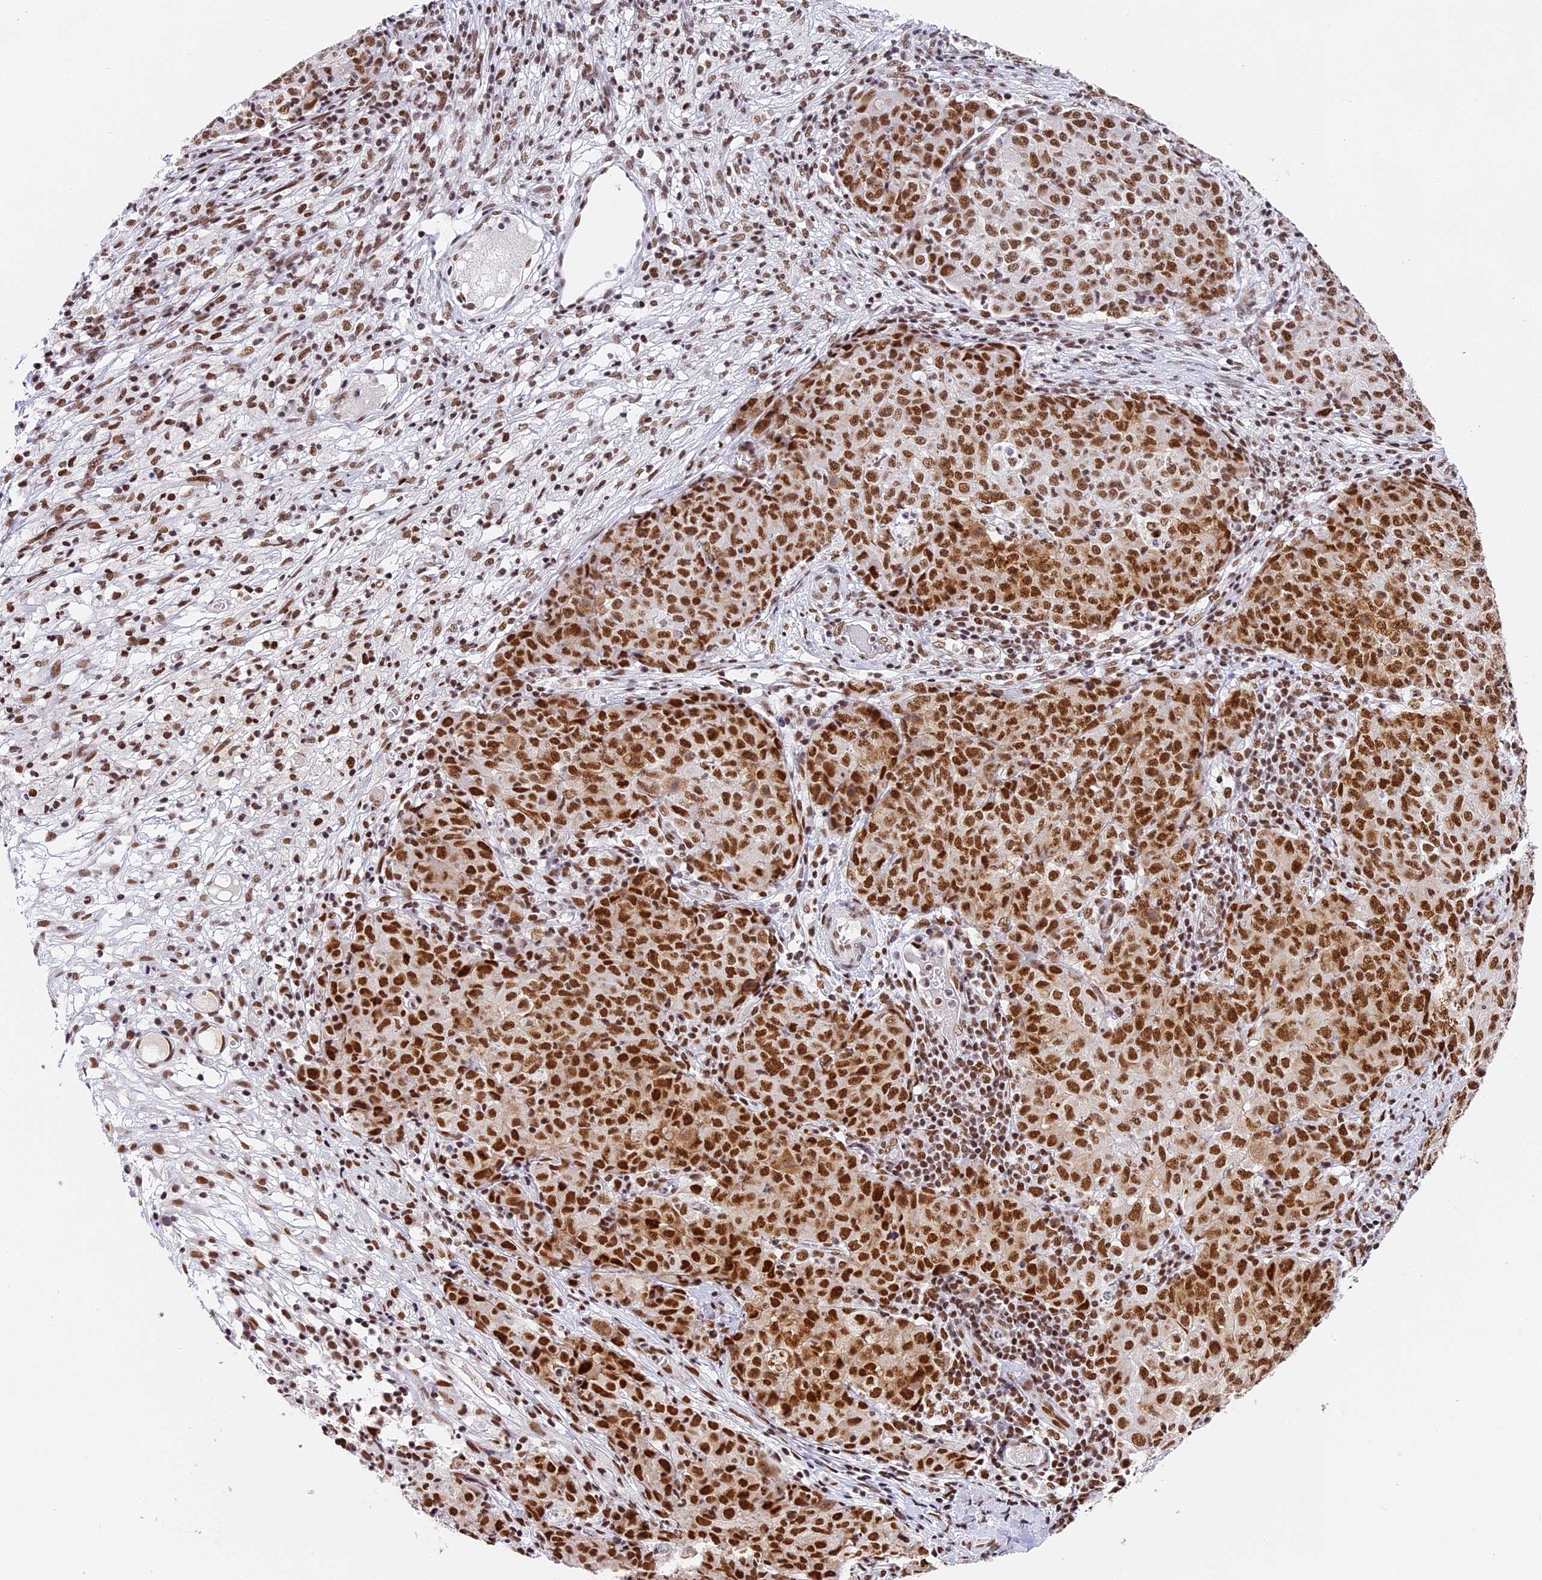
{"staining": {"intensity": "strong", "quantity": ">75%", "location": "nuclear"}, "tissue": "ovarian cancer", "cell_type": "Tumor cells", "image_type": "cancer", "snomed": [{"axis": "morphology", "description": "Carcinoma, endometroid"}, {"axis": "topography", "description": "Ovary"}], "caption": "Immunohistochemistry staining of ovarian cancer (endometroid carcinoma), which exhibits high levels of strong nuclear staining in about >75% of tumor cells indicating strong nuclear protein positivity. The staining was performed using DAB (brown) for protein detection and nuclei were counterstained in hematoxylin (blue).", "gene": "SBNO1", "patient": {"sex": "female", "age": 42}}